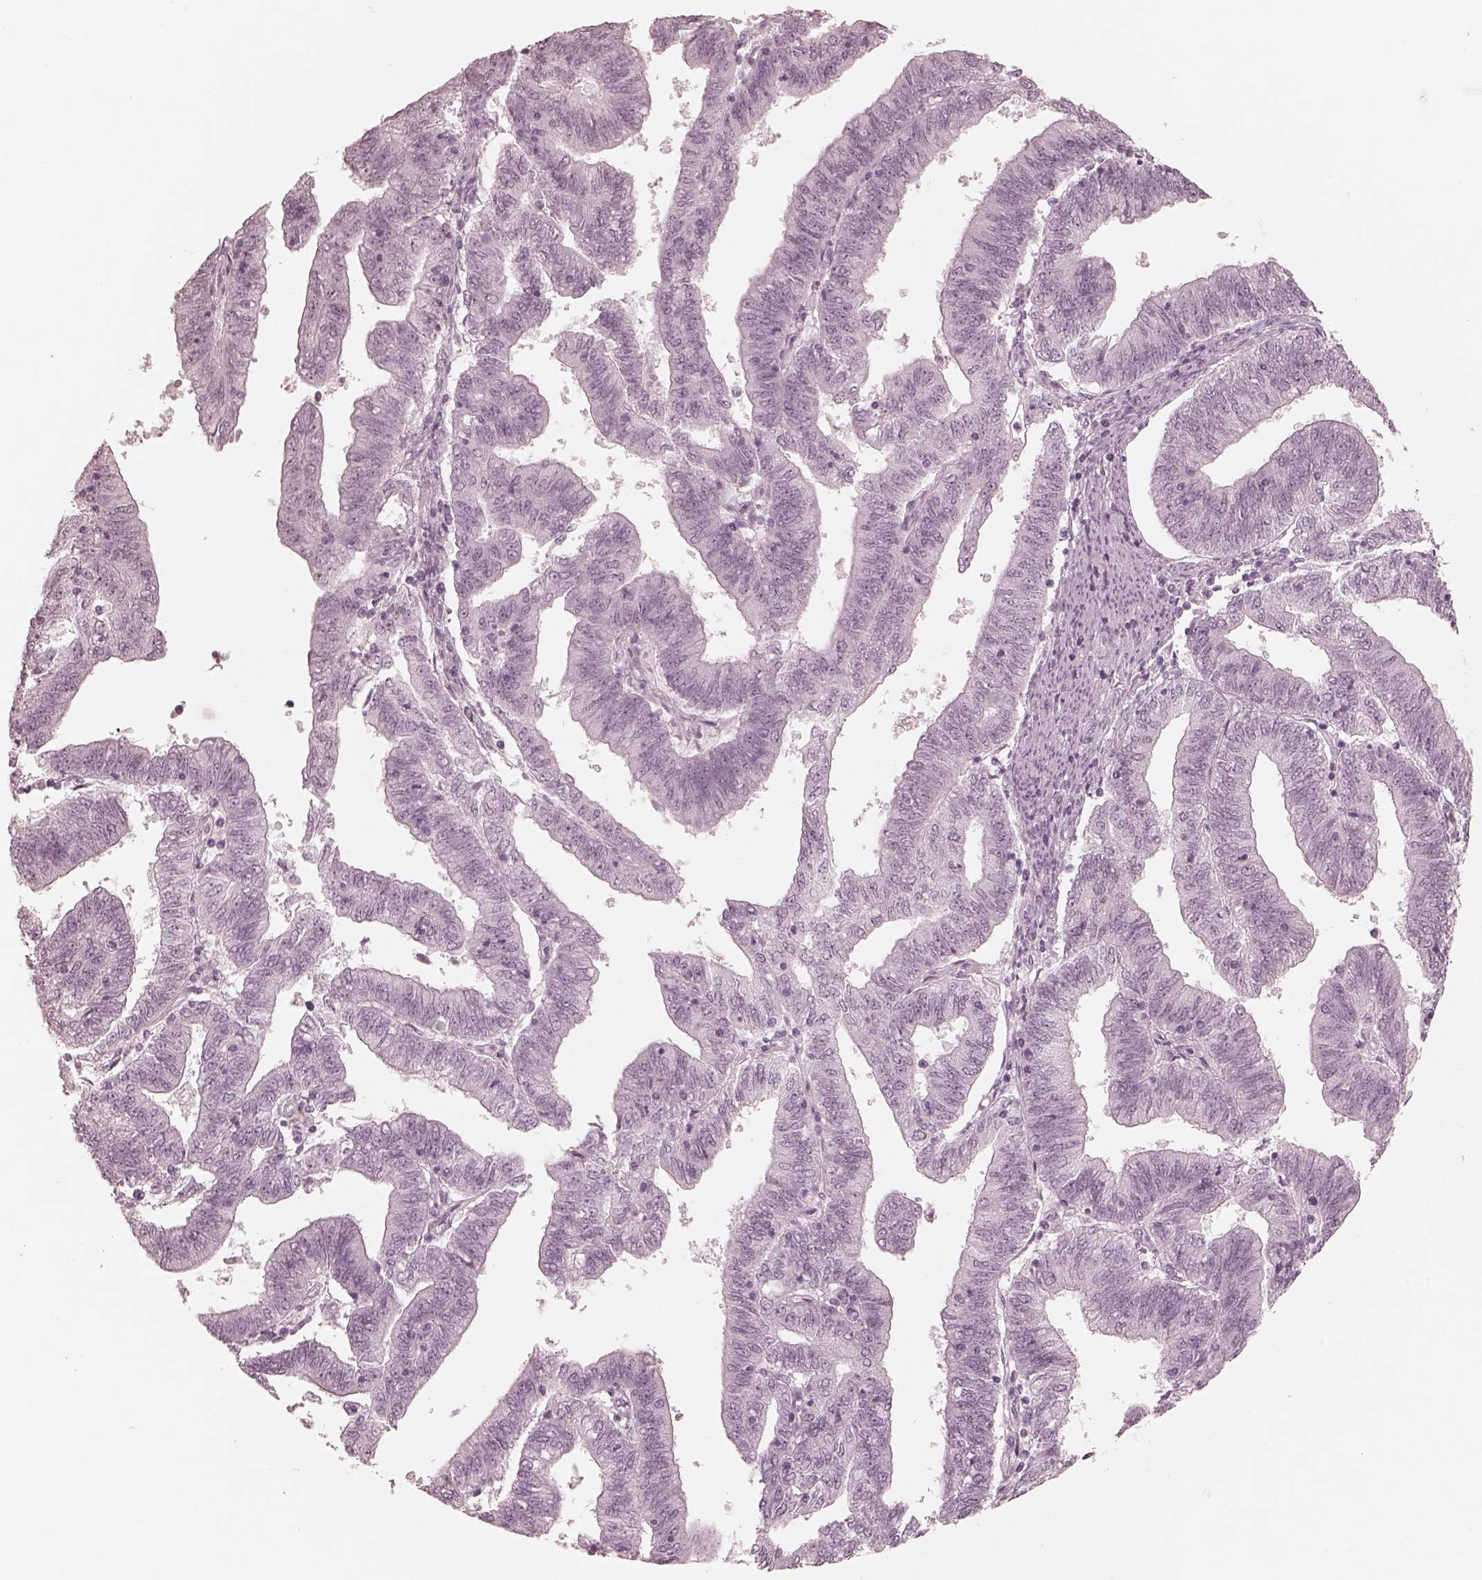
{"staining": {"intensity": "negative", "quantity": "none", "location": "none"}, "tissue": "endometrial cancer", "cell_type": "Tumor cells", "image_type": "cancer", "snomed": [{"axis": "morphology", "description": "Adenocarcinoma, NOS"}, {"axis": "topography", "description": "Endometrium"}], "caption": "Tumor cells are negative for protein expression in human endometrial cancer.", "gene": "CALR3", "patient": {"sex": "female", "age": 82}}